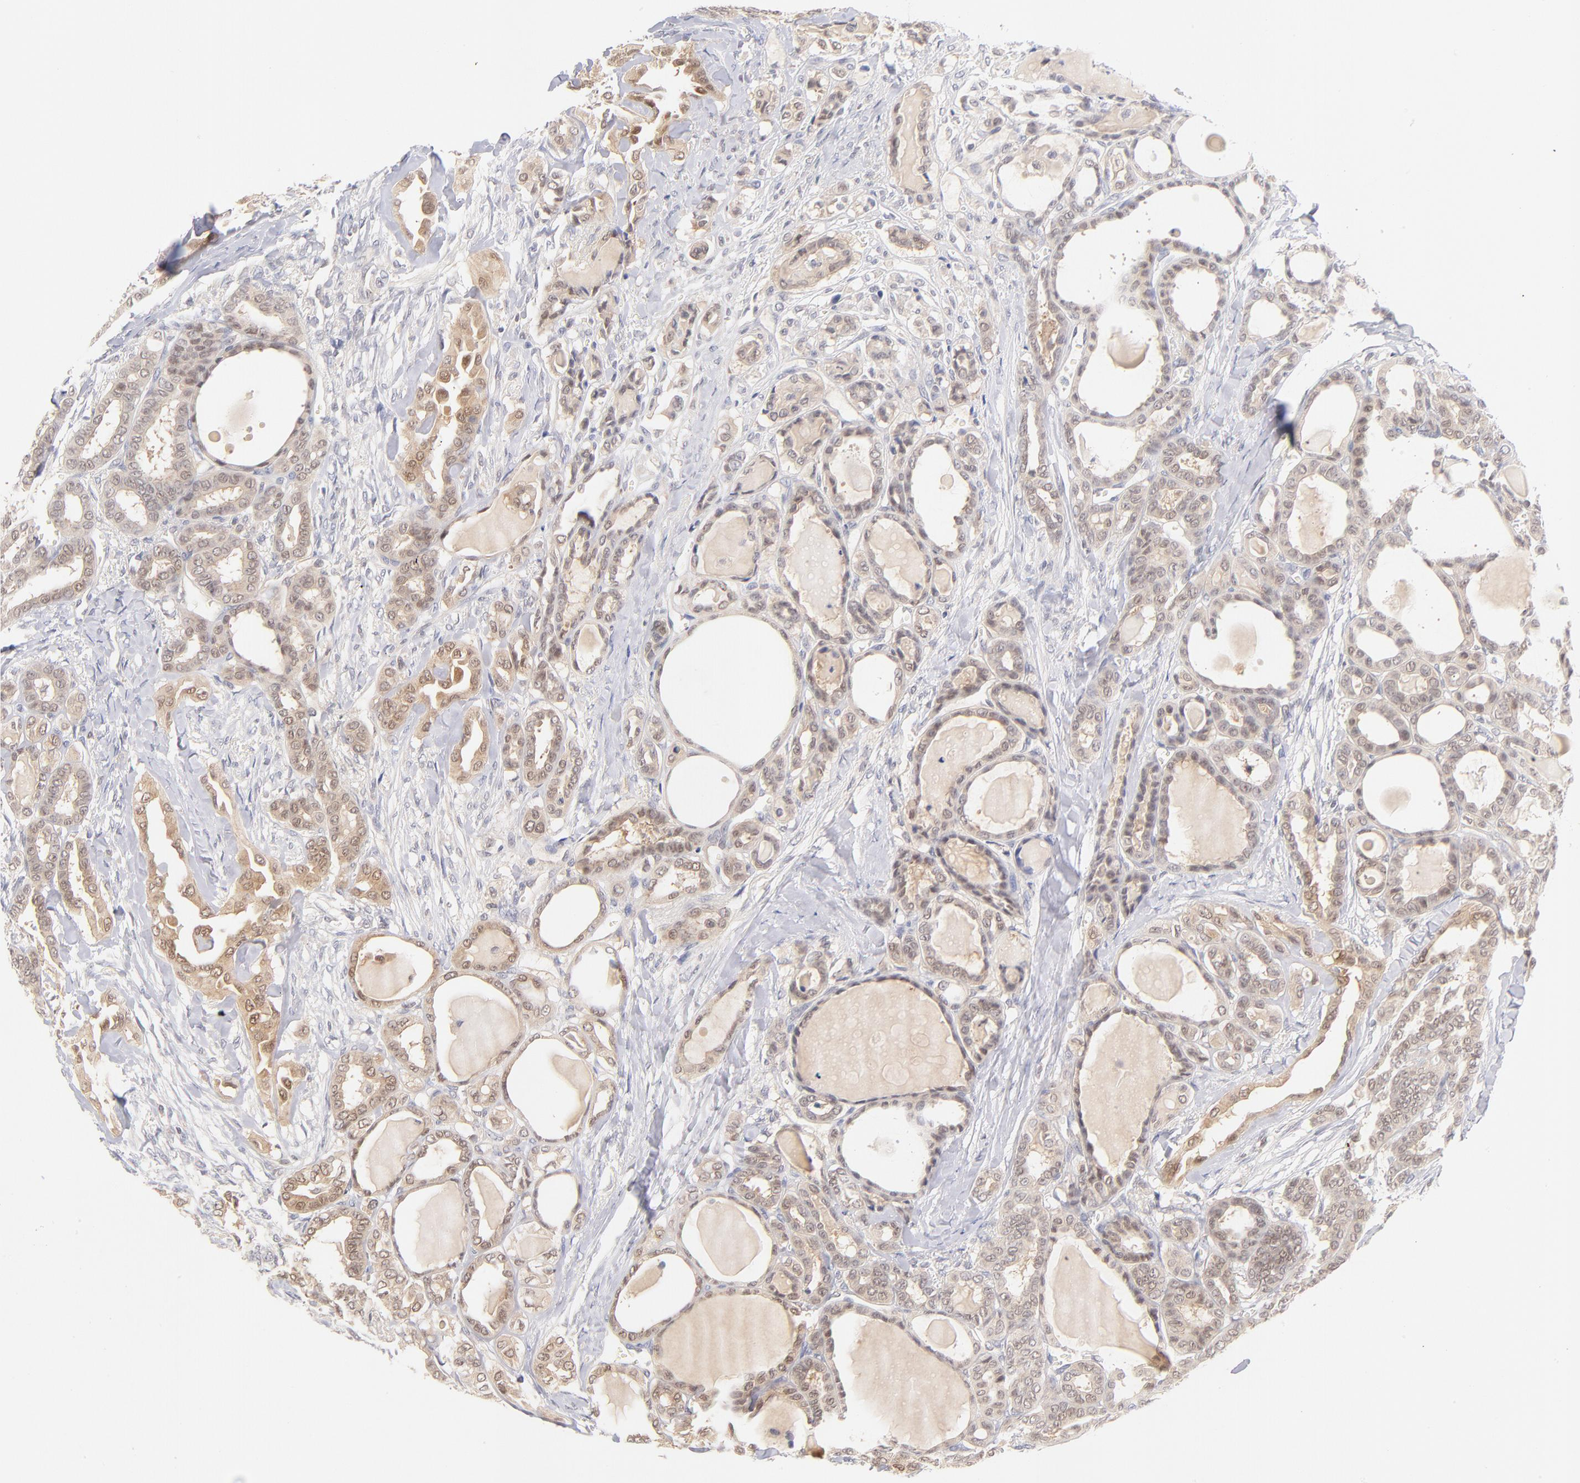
{"staining": {"intensity": "weak", "quantity": ">75%", "location": "cytoplasmic/membranous,nuclear"}, "tissue": "thyroid cancer", "cell_type": "Tumor cells", "image_type": "cancer", "snomed": [{"axis": "morphology", "description": "Carcinoma, NOS"}, {"axis": "topography", "description": "Thyroid gland"}], "caption": "Thyroid carcinoma was stained to show a protein in brown. There is low levels of weak cytoplasmic/membranous and nuclear staining in about >75% of tumor cells.", "gene": "CASP6", "patient": {"sex": "female", "age": 91}}